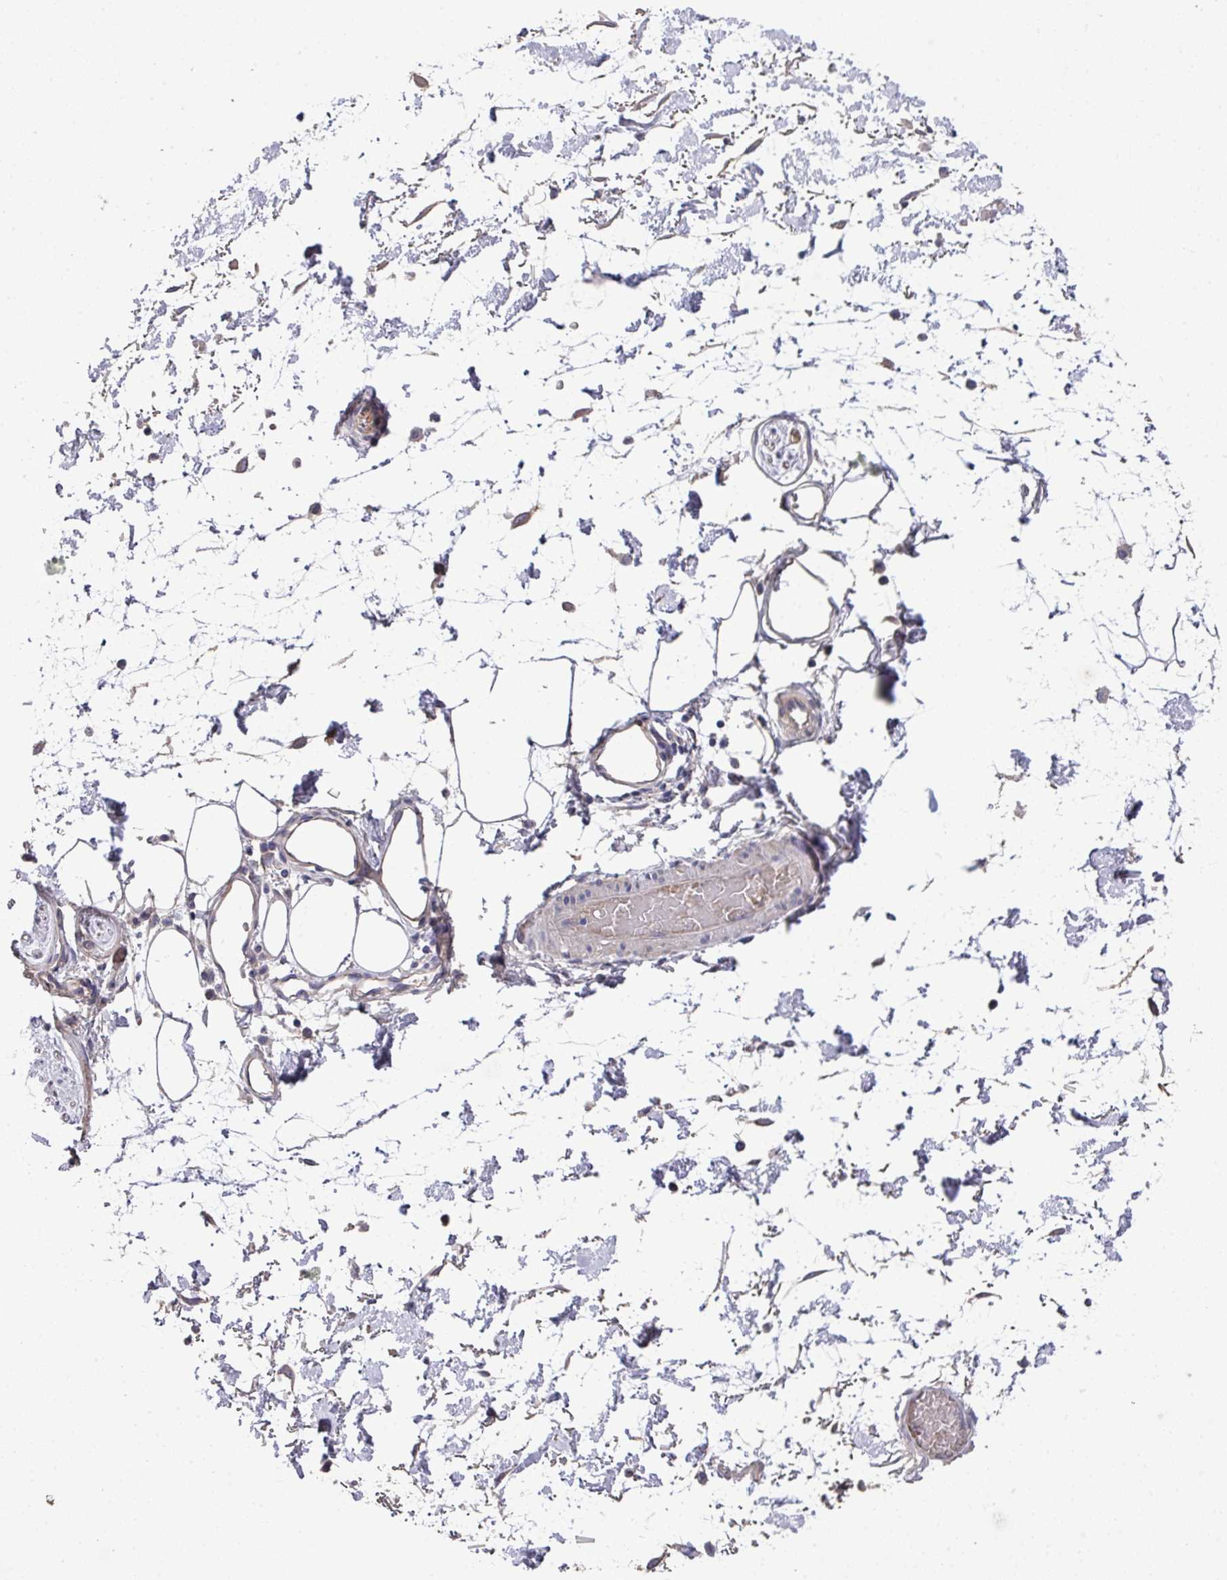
{"staining": {"intensity": "negative", "quantity": "none", "location": "none"}, "tissue": "adipose tissue", "cell_type": "Adipocytes", "image_type": "normal", "snomed": [{"axis": "morphology", "description": "Normal tissue, NOS"}, {"axis": "topography", "description": "Vulva"}, {"axis": "topography", "description": "Peripheral nerve tissue"}], "caption": "High power microscopy photomicrograph of an immunohistochemistry image of normal adipose tissue, revealing no significant staining in adipocytes.", "gene": "PRR5", "patient": {"sex": "female", "age": 68}}